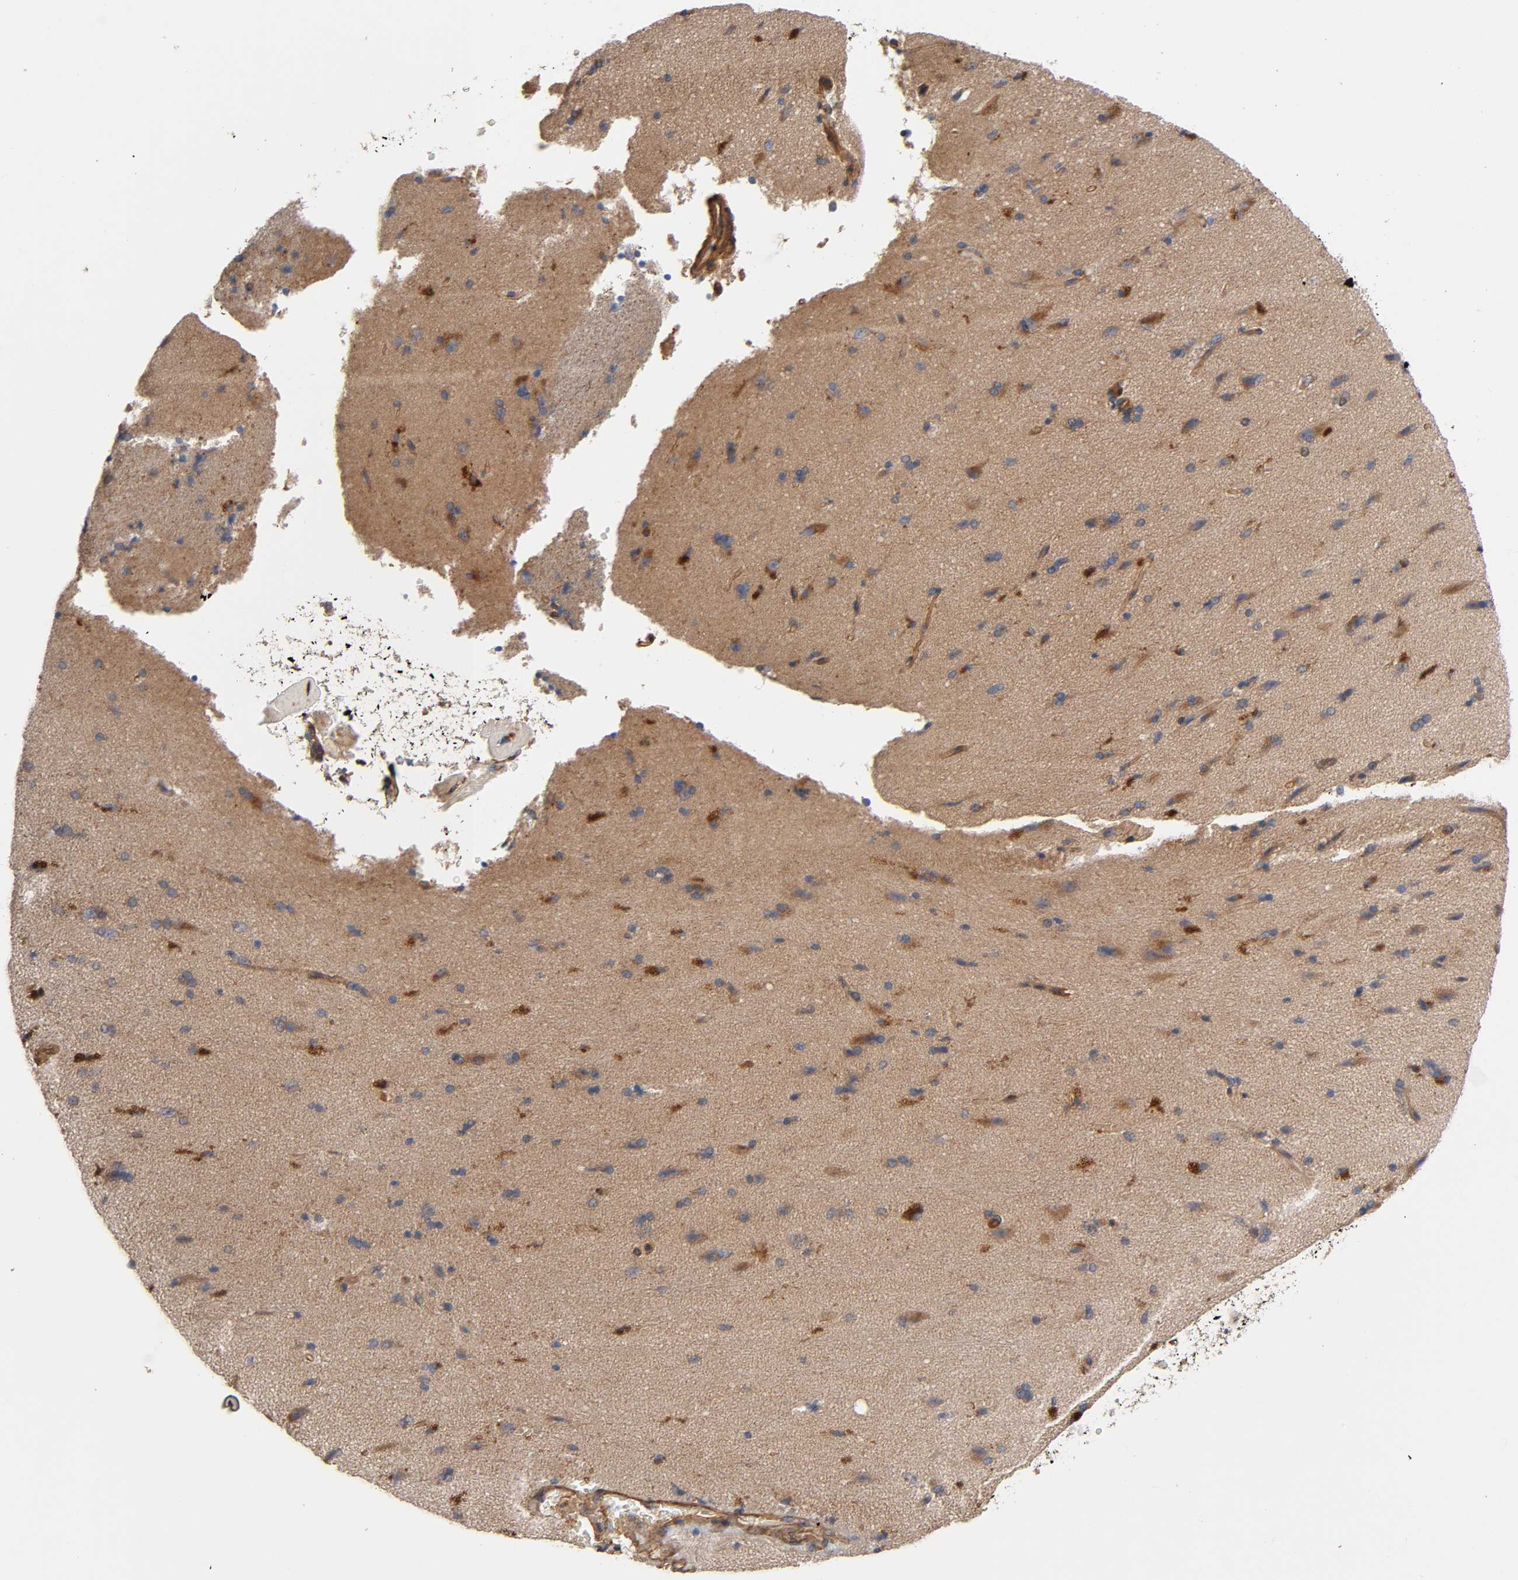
{"staining": {"intensity": "moderate", "quantity": ">75%", "location": "cytoplasmic/membranous"}, "tissue": "cerebral cortex", "cell_type": "Endothelial cells", "image_type": "normal", "snomed": [{"axis": "morphology", "description": "Normal tissue, NOS"}, {"axis": "topography", "description": "Cerebral cortex"}], "caption": "Endothelial cells reveal medium levels of moderate cytoplasmic/membranous expression in approximately >75% of cells in benign cerebral cortex. (Stains: DAB in brown, nuclei in blue, Microscopy: brightfield microscopy at high magnification).", "gene": "LAMTOR2", "patient": {"sex": "male", "age": 62}}